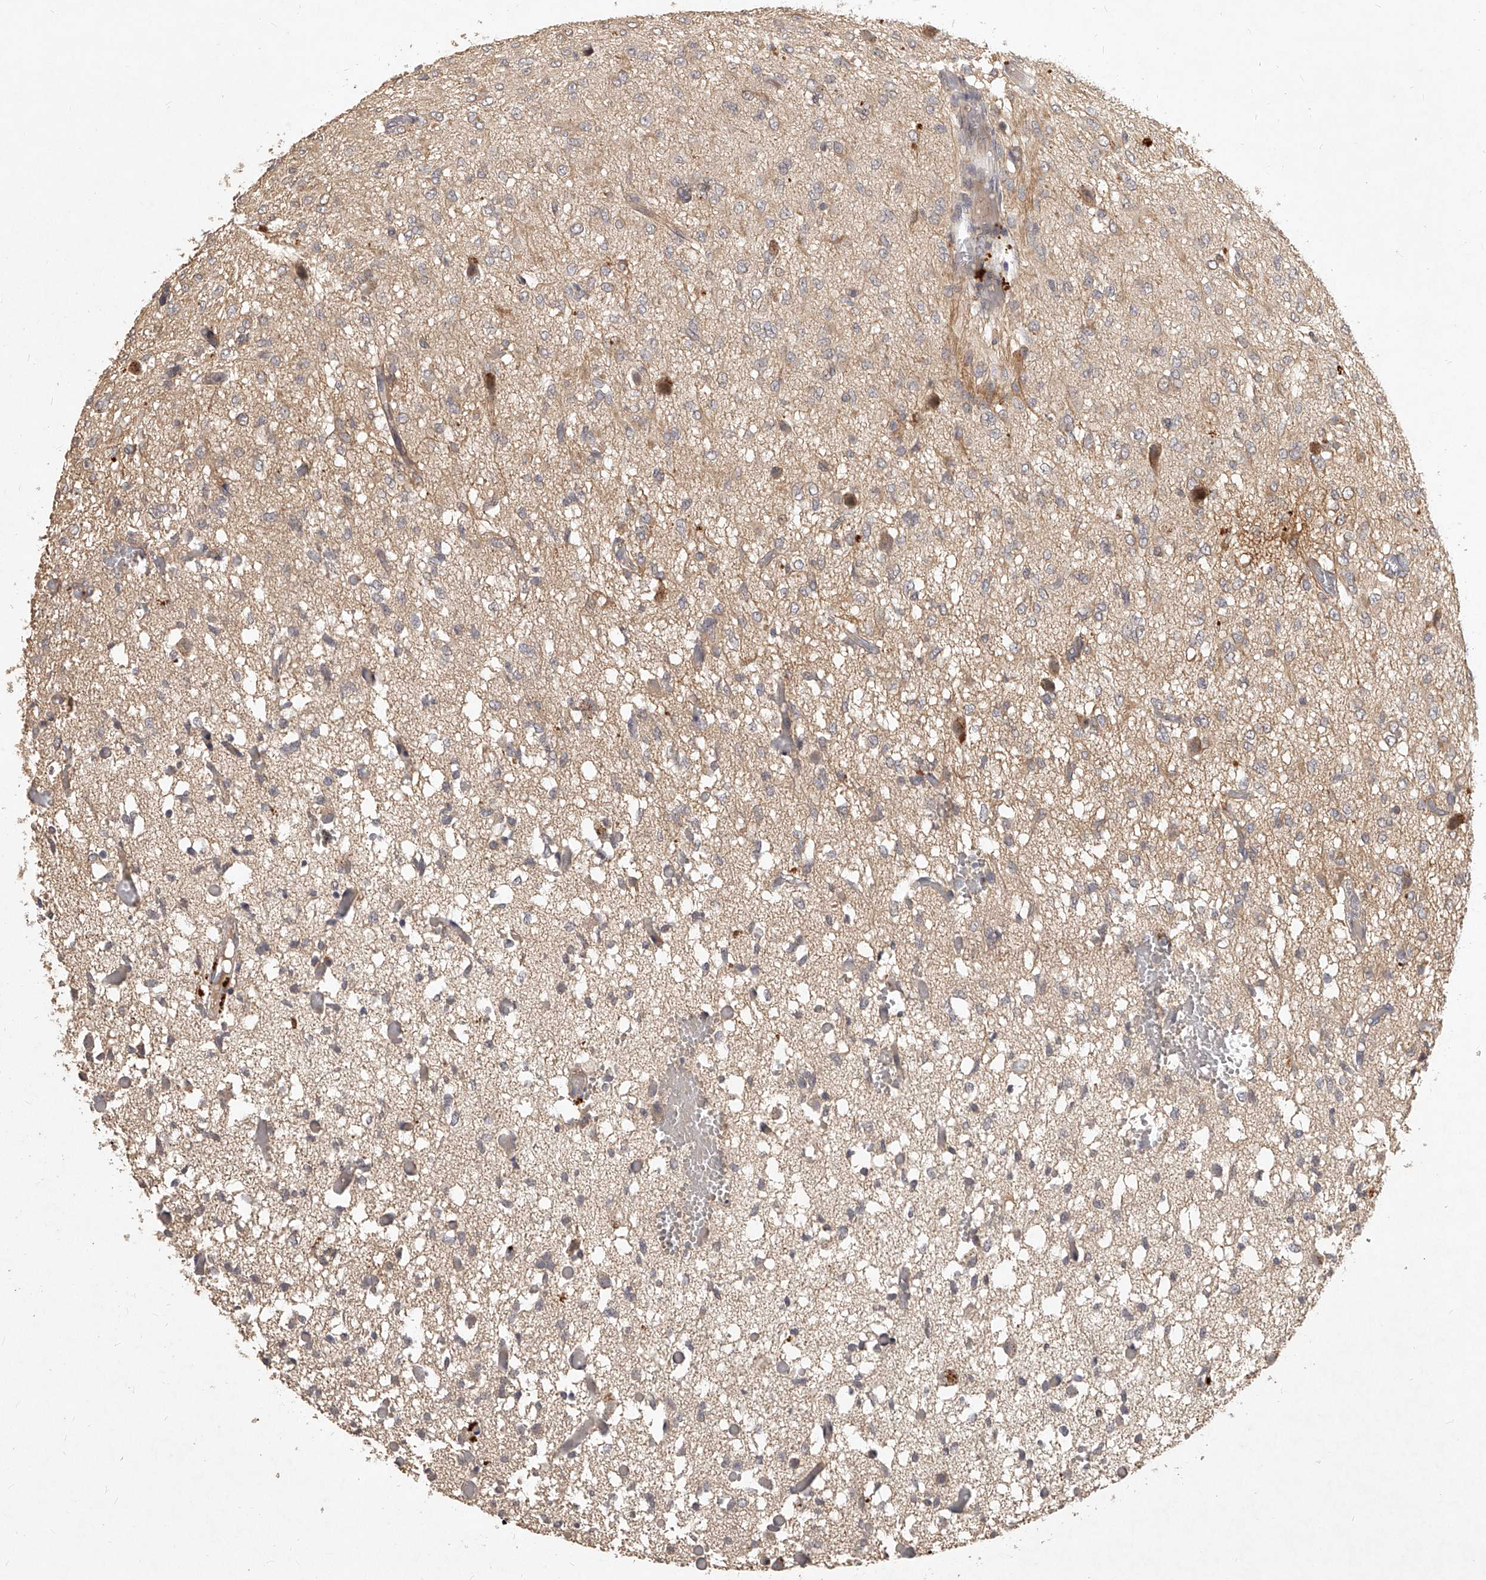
{"staining": {"intensity": "weak", "quantity": "<25%", "location": "cytoplasmic/membranous"}, "tissue": "glioma", "cell_type": "Tumor cells", "image_type": "cancer", "snomed": [{"axis": "morphology", "description": "Glioma, malignant, High grade"}, {"axis": "topography", "description": "Brain"}], "caption": "The histopathology image exhibits no staining of tumor cells in glioma. (Immunohistochemistry, brightfield microscopy, high magnification).", "gene": "SLC37A1", "patient": {"sex": "female", "age": 59}}